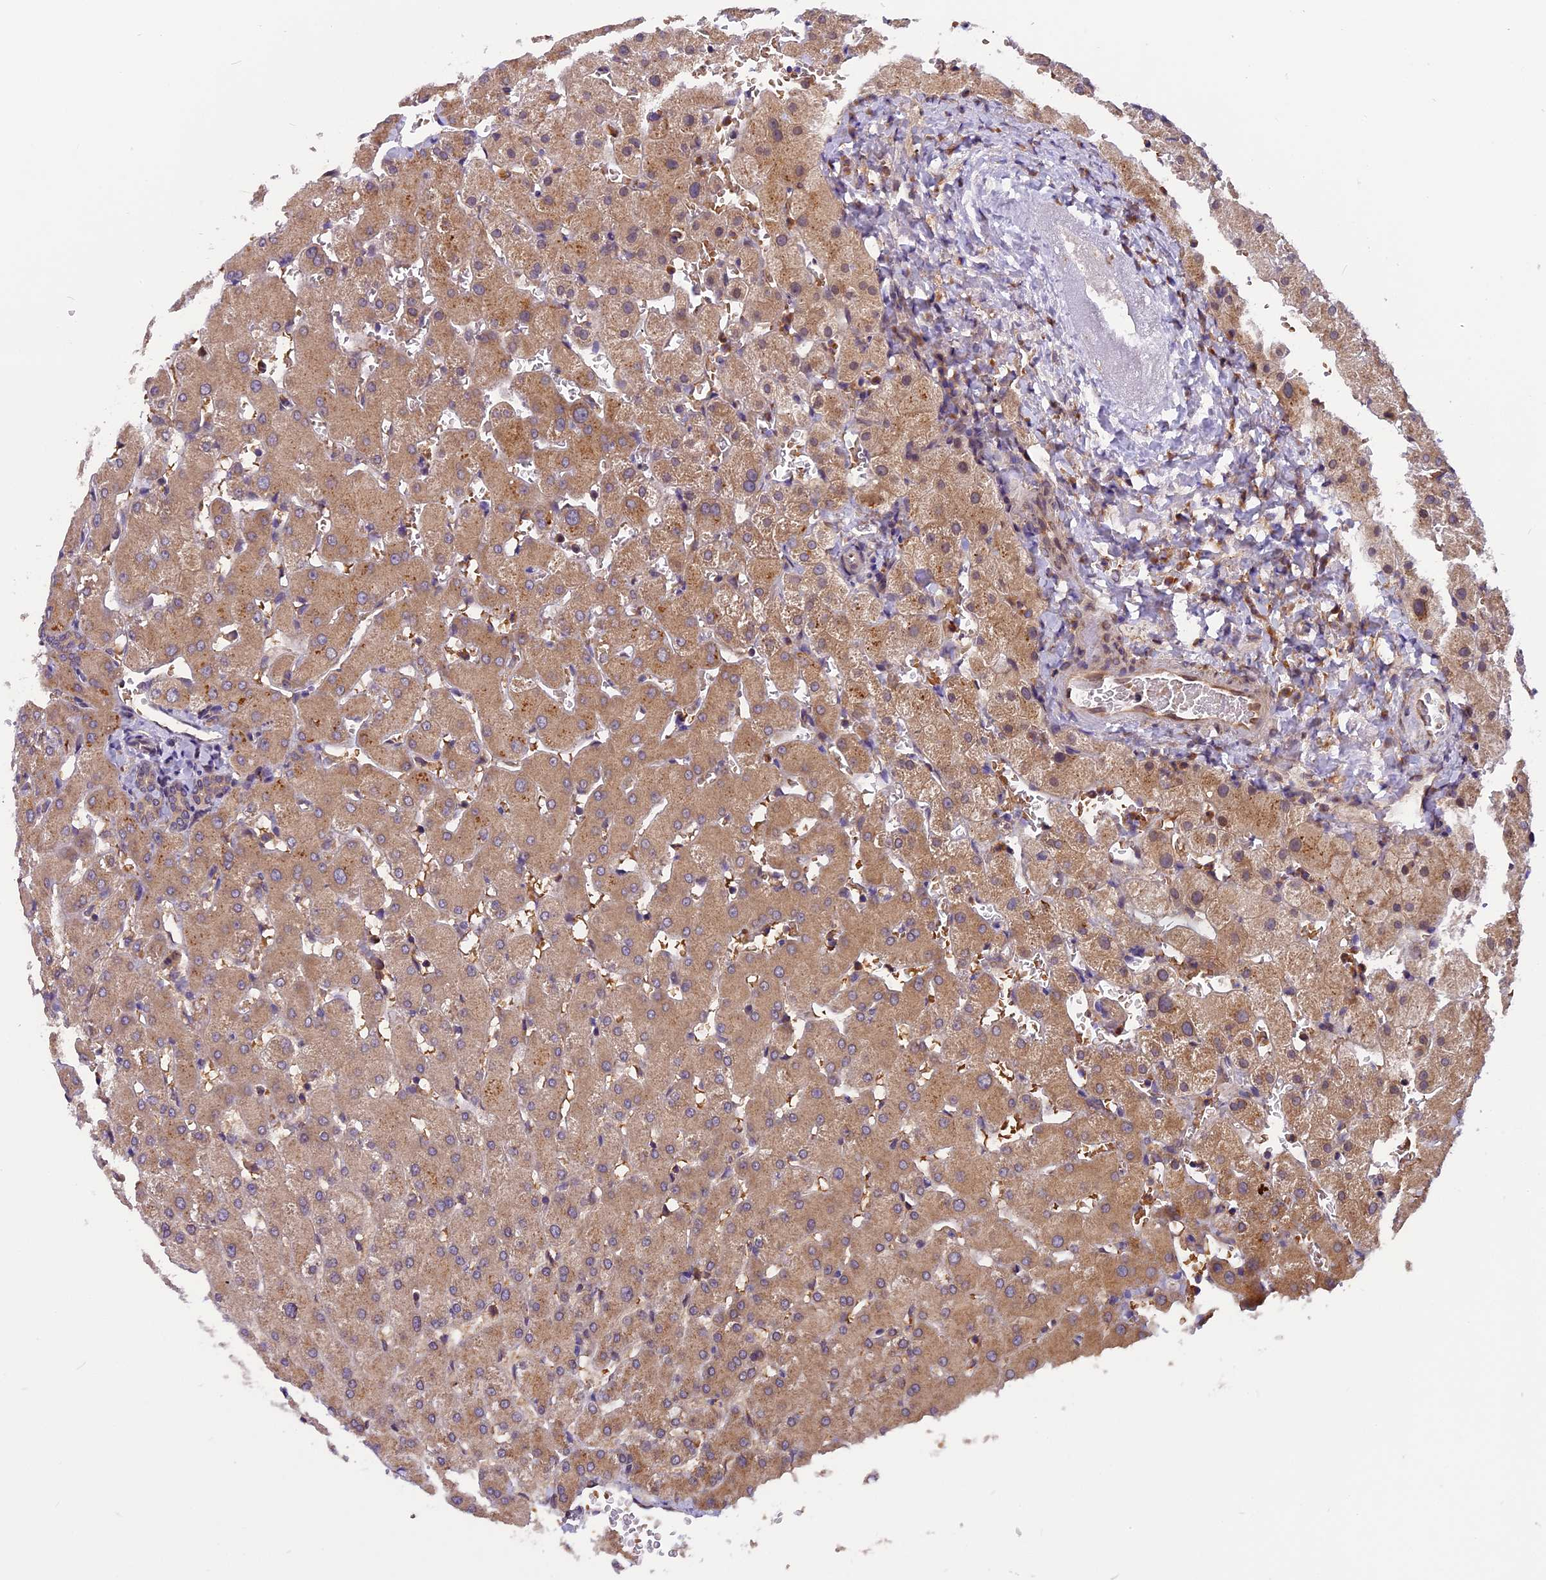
{"staining": {"intensity": "moderate", "quantity": ">75%", "location": "cytoplasmic/membranous"}, "tissue": "liver", "cell_type": "Cholangiocytes", "image_type": "normal", "snomed": [{"axis": "morphology", "description": "Normal tissue, NOS"}, {"axis": "topography", "description": "Liver"}], "caption": "Immunohistochemical staining of normal liver reveals medium levels of moderate cytoplasmic/membranous expression in approximately >75% of cholangiocytes. (IHC, brightfield microscopy, high magnification).", "gene": "CHMP2A", "patient": {"sex": "female", "age": 63}}